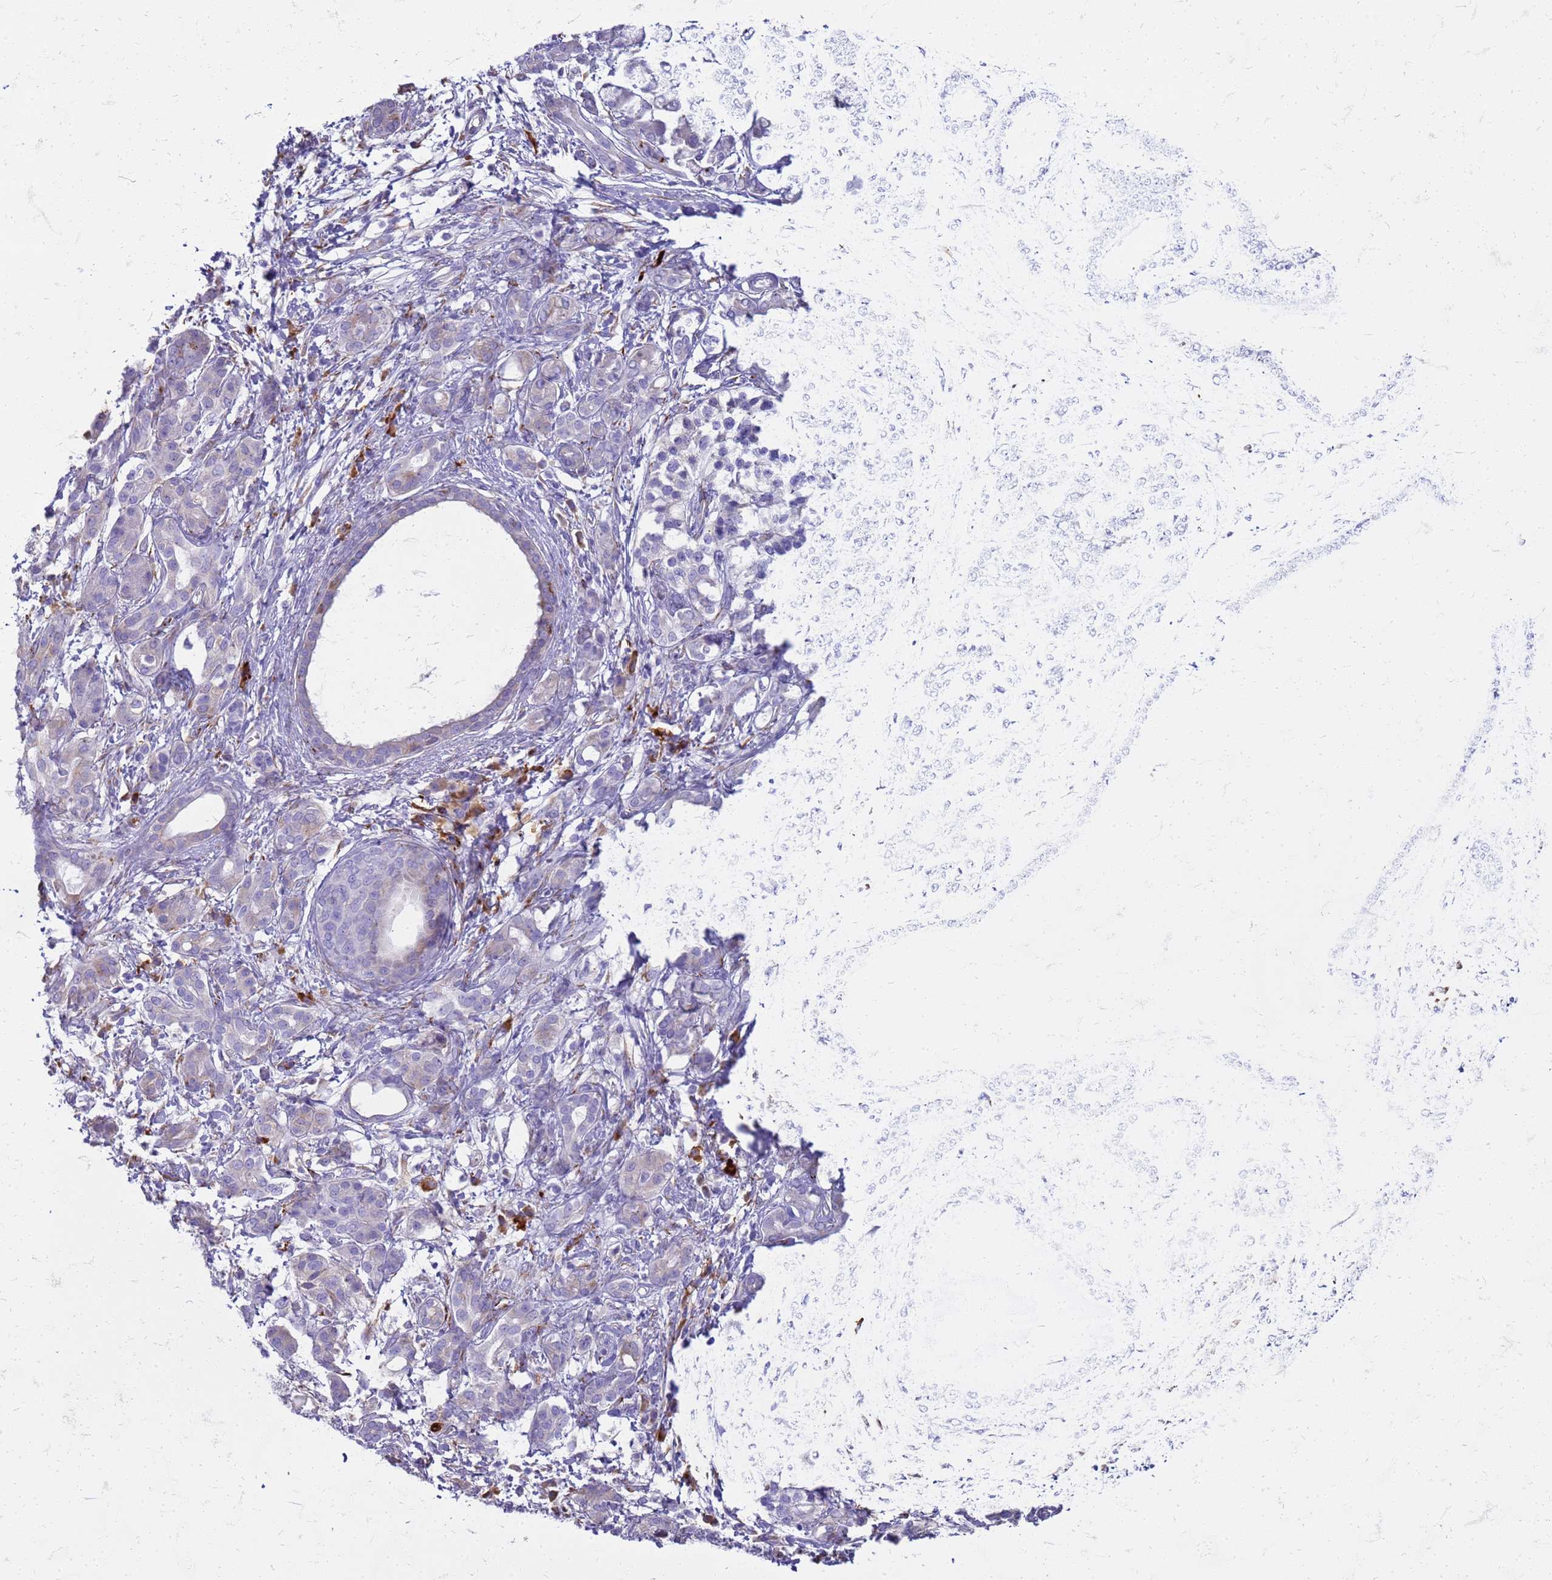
{"staining": {"intensity": "negative", "quantity": "none", "location": "none"}, "tissue": "pancreatic cancer", "cell_type": "Tumor cells", "image_type": "cancer", "snomed": [{"axis": "morphology", "description": "Adenocarcinoma, NOS"}, {"axis": "topography", "description": "Pancreas"}], "caption": "DAB immunohistochemical staining of pancreatic adenocarcinoma shows no significant positivity in tumor cells.", "gene": "PDK3", "patient": {"sex": "female", "age": 55}}